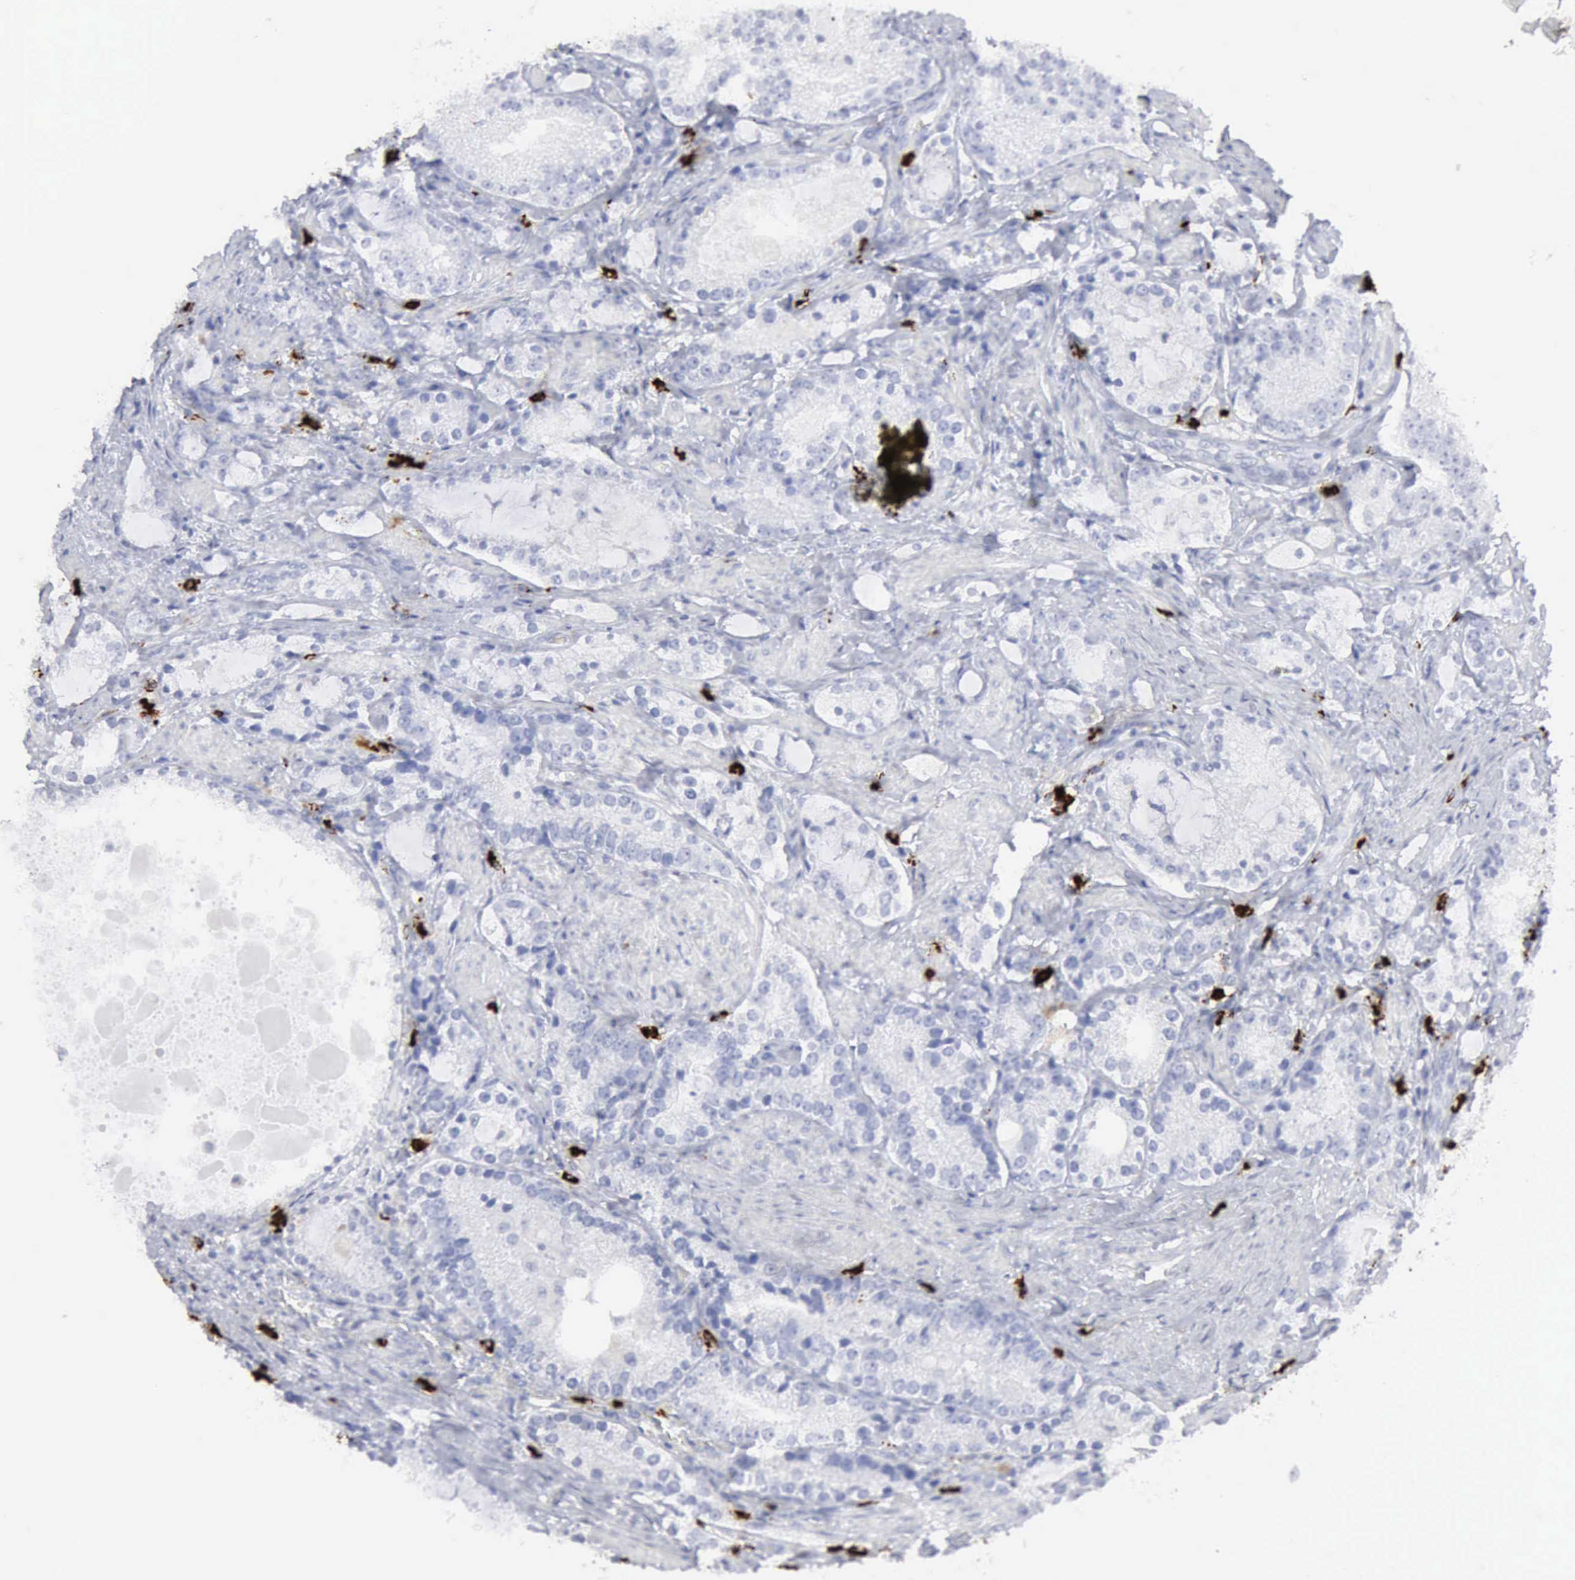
{"staining": {"intensity": "negative", "quantity": "none", "location": "none"}, "tissue": "prostate cancer", "cell_type": "Tumor cells", "image_type": "cancer", "snomed": [{"axis": "morphology", "description": "Adenocarcinoma, High grade"}, {"axis": "topography", "description": "Prostate"}], "caption": "Tumor cells show no significant protein positivity in high-grade adenocarcinoma (prostate).", "gene": "CMA1", "patient": {"sex": "male", "age": 63}}